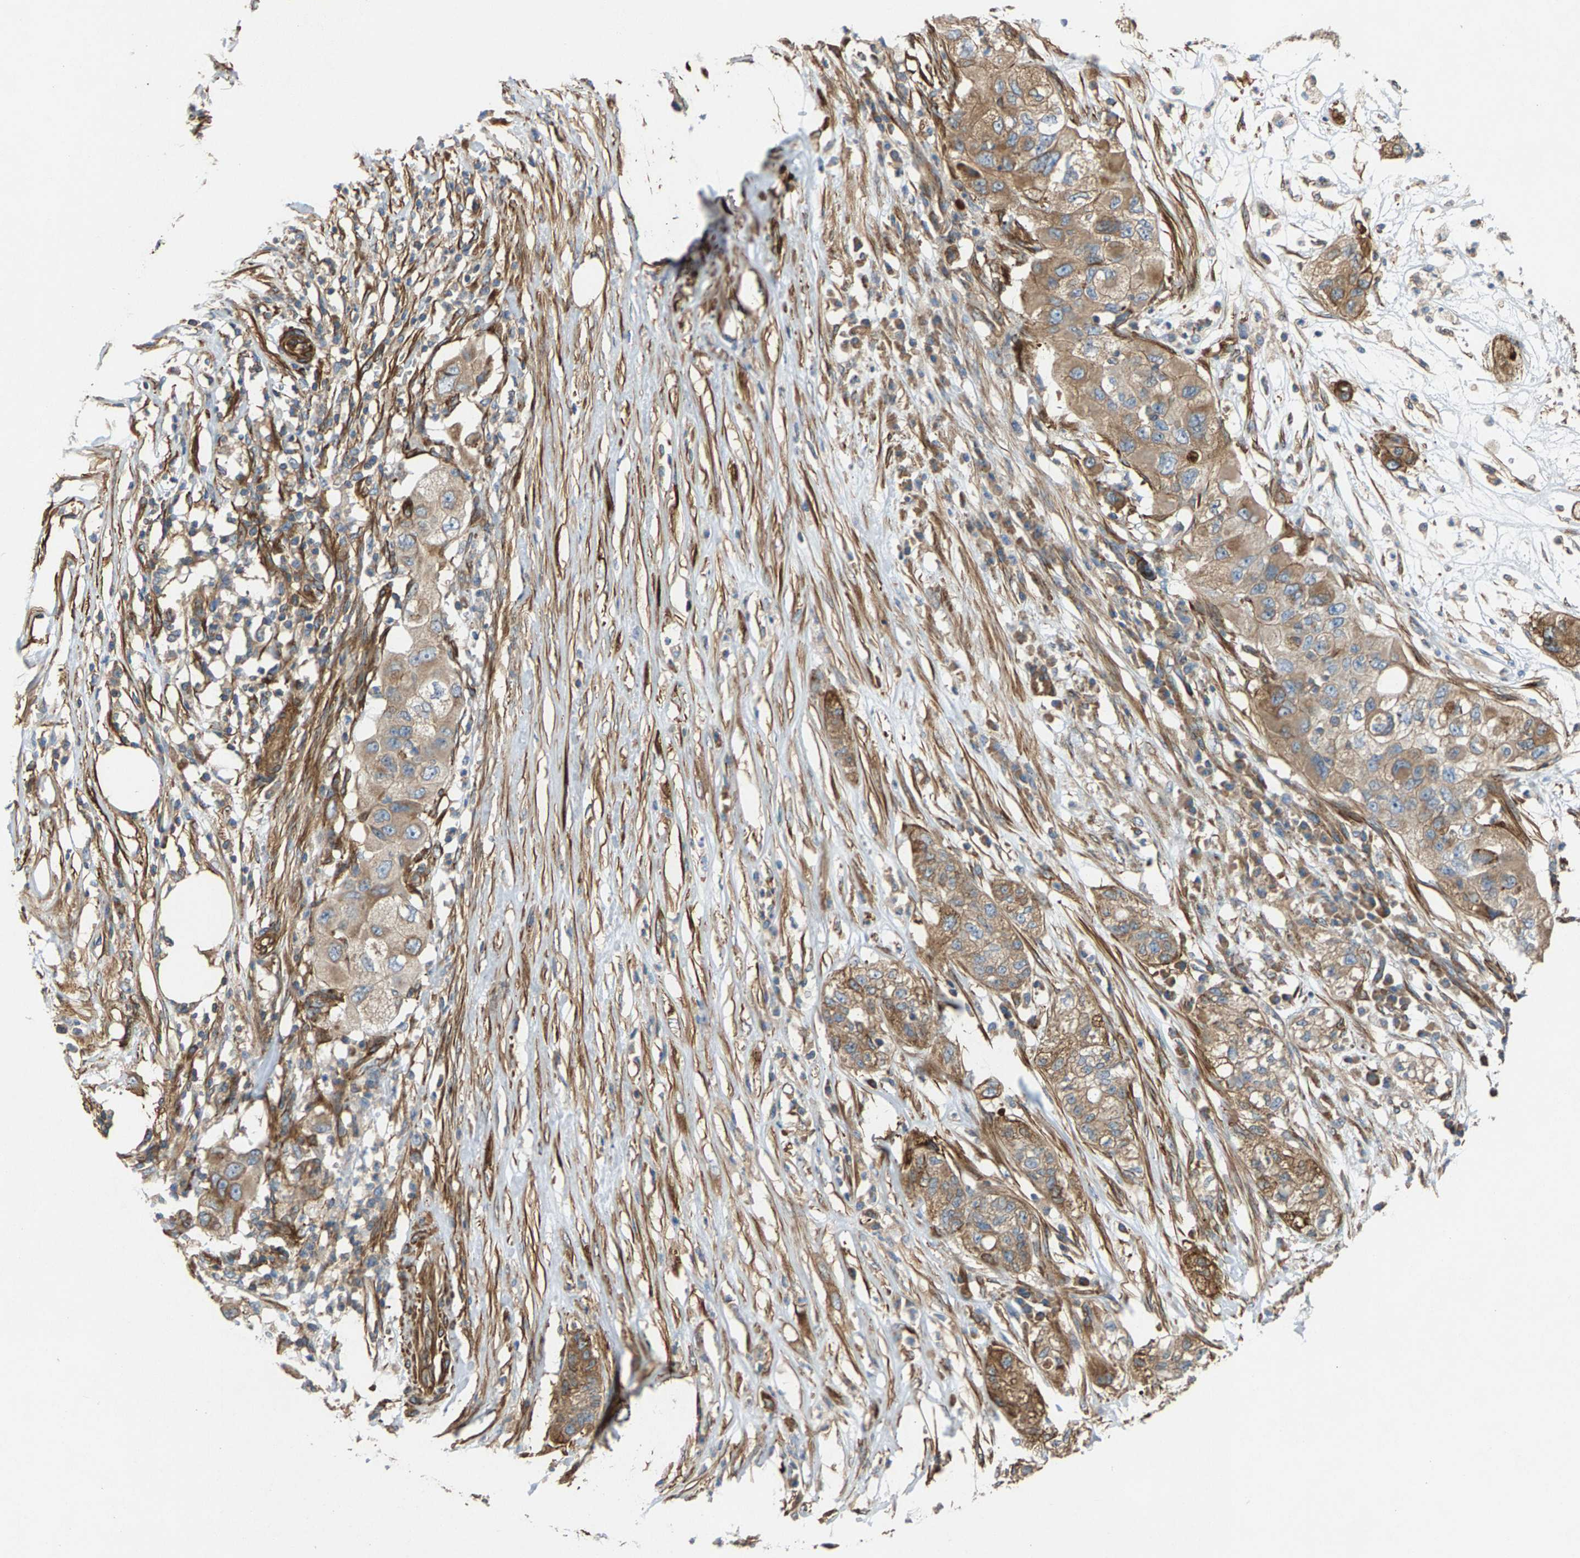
{"staining": {"intensity": "moderate", "quantity": ">75%", "location": "cytoplasmic/membranous"}, "tissue": "pancreatic cancer", "cell_type": "Tumor cells", "image_type": "cancer", "snomed": [{"axis": "morphology", "description": "Adenocarcinoma, NOS"}, {"axis": "topography", "description": "Pancreas"}], "caption": "Immunohistochemistry (IHC) (DAB (3,3'-diaminobenzidine)) staining of human pancreatic adenocarcinoma reveals moderate cytoplasmic/membranous protein expression in about >75% of tumor cells. (DAB (3,3'-diaminobenzidine) IHC, brown staining for protein, blue staining for nuclei).", "gene": "PDCL", "patient": {"sex": "female", "age": 78}}